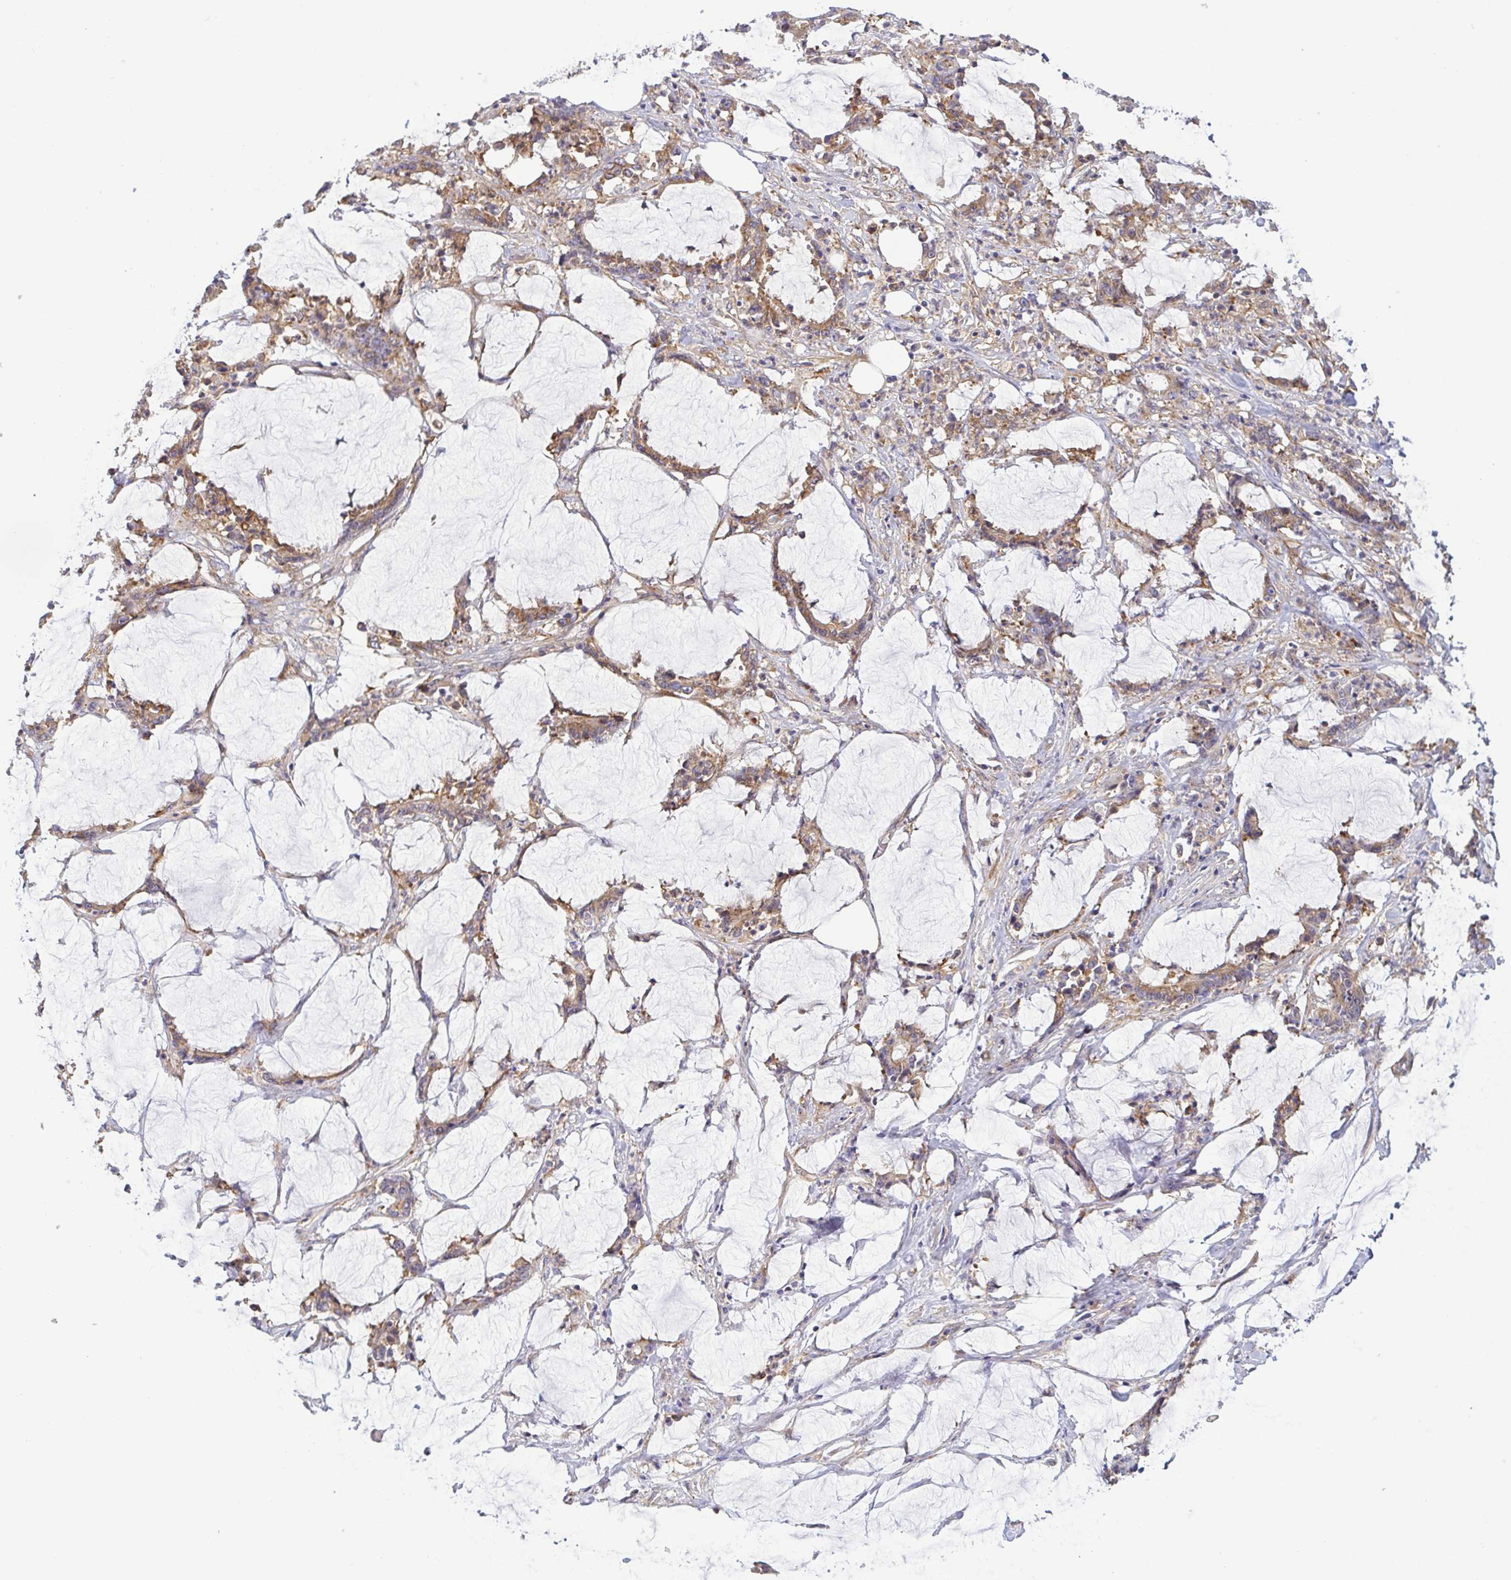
{"staining": {"intensity": "moderate", "quantity": ">75%", "location": "cytoplasmic/membranous"}, "tissue": "stomach cancer", "cell_type": "Tumor cells", "image_type": "cancer", "snomed": [{"axis": "morphology", "description": "Adenocarcinoma, NOS"}, {"axis": "topography", "description": "Stomach, upper"}], "caption": "An image showing moderate cytoplasmic/membranous staining in approximately >75% of tumor cells in stomach adenocarcinoma, as visualized by brown immunohistochemical staining.", "gene": "KIF5B", "patient": {"sex": "male", "age": 68}}